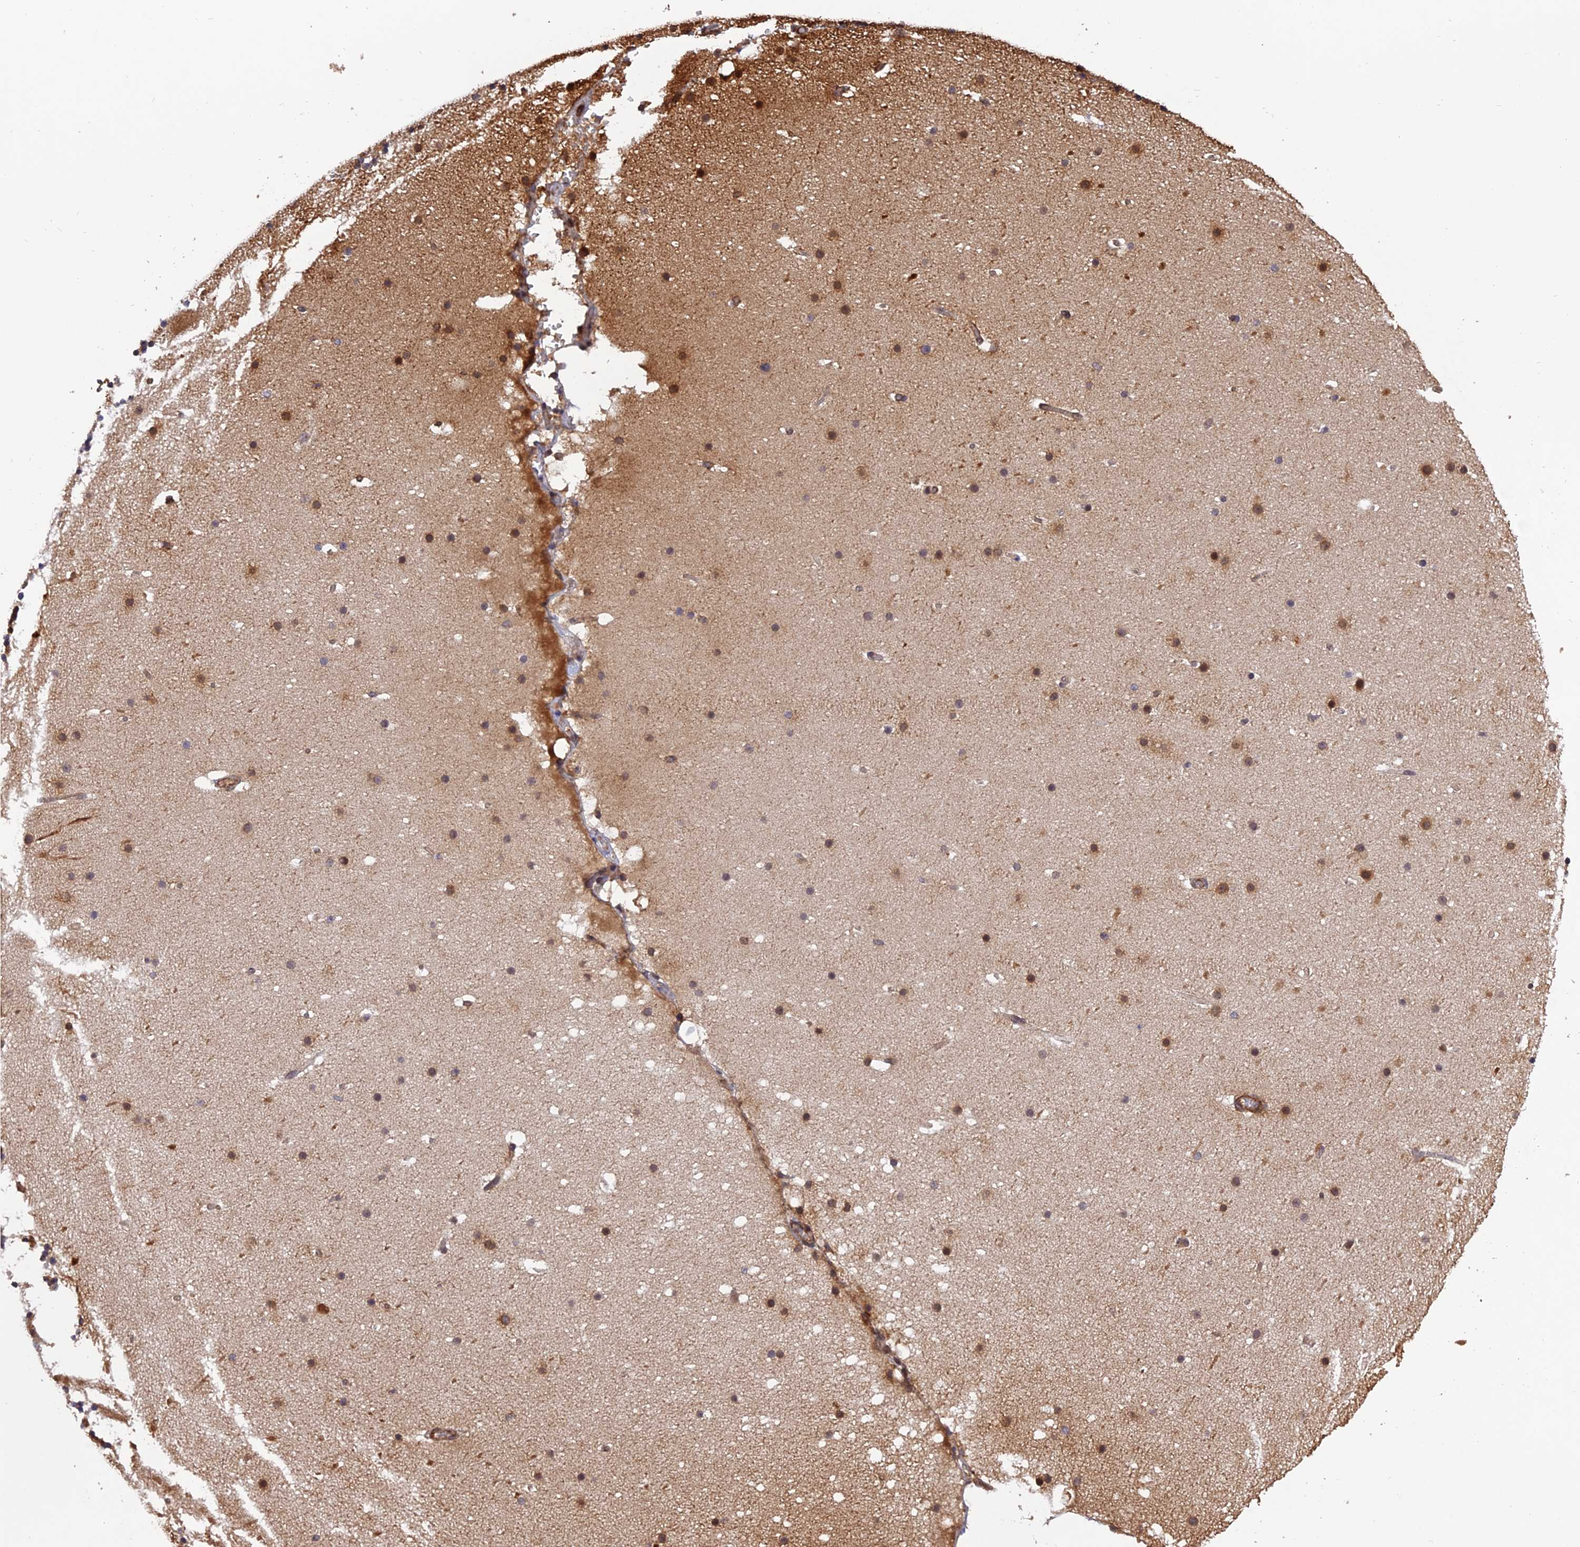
{"staining": {"intensity": "weak", "quantity": "<25%", "location": "cytoplasmic/membranous"}, "tissue": "cerebellum", "cell_type": "Cells in granular layer", "image_type": "normal", "snomed": [{"axis": "morphology", "description": "Normal tissue, NOS"}, {"axis": "topography", "description": "Cerebellum"}], "caption": "Protein analysis of normal cerebellum displays no significant positivity in cells in granular layer. The staining is performed using DAB (3,3'-diaminobenzidine) brown chromogen with nuclei counter-stained in using hematoxylin.", "gene": "CREBL2", "patient": {"sex": "male", "age": 57}}